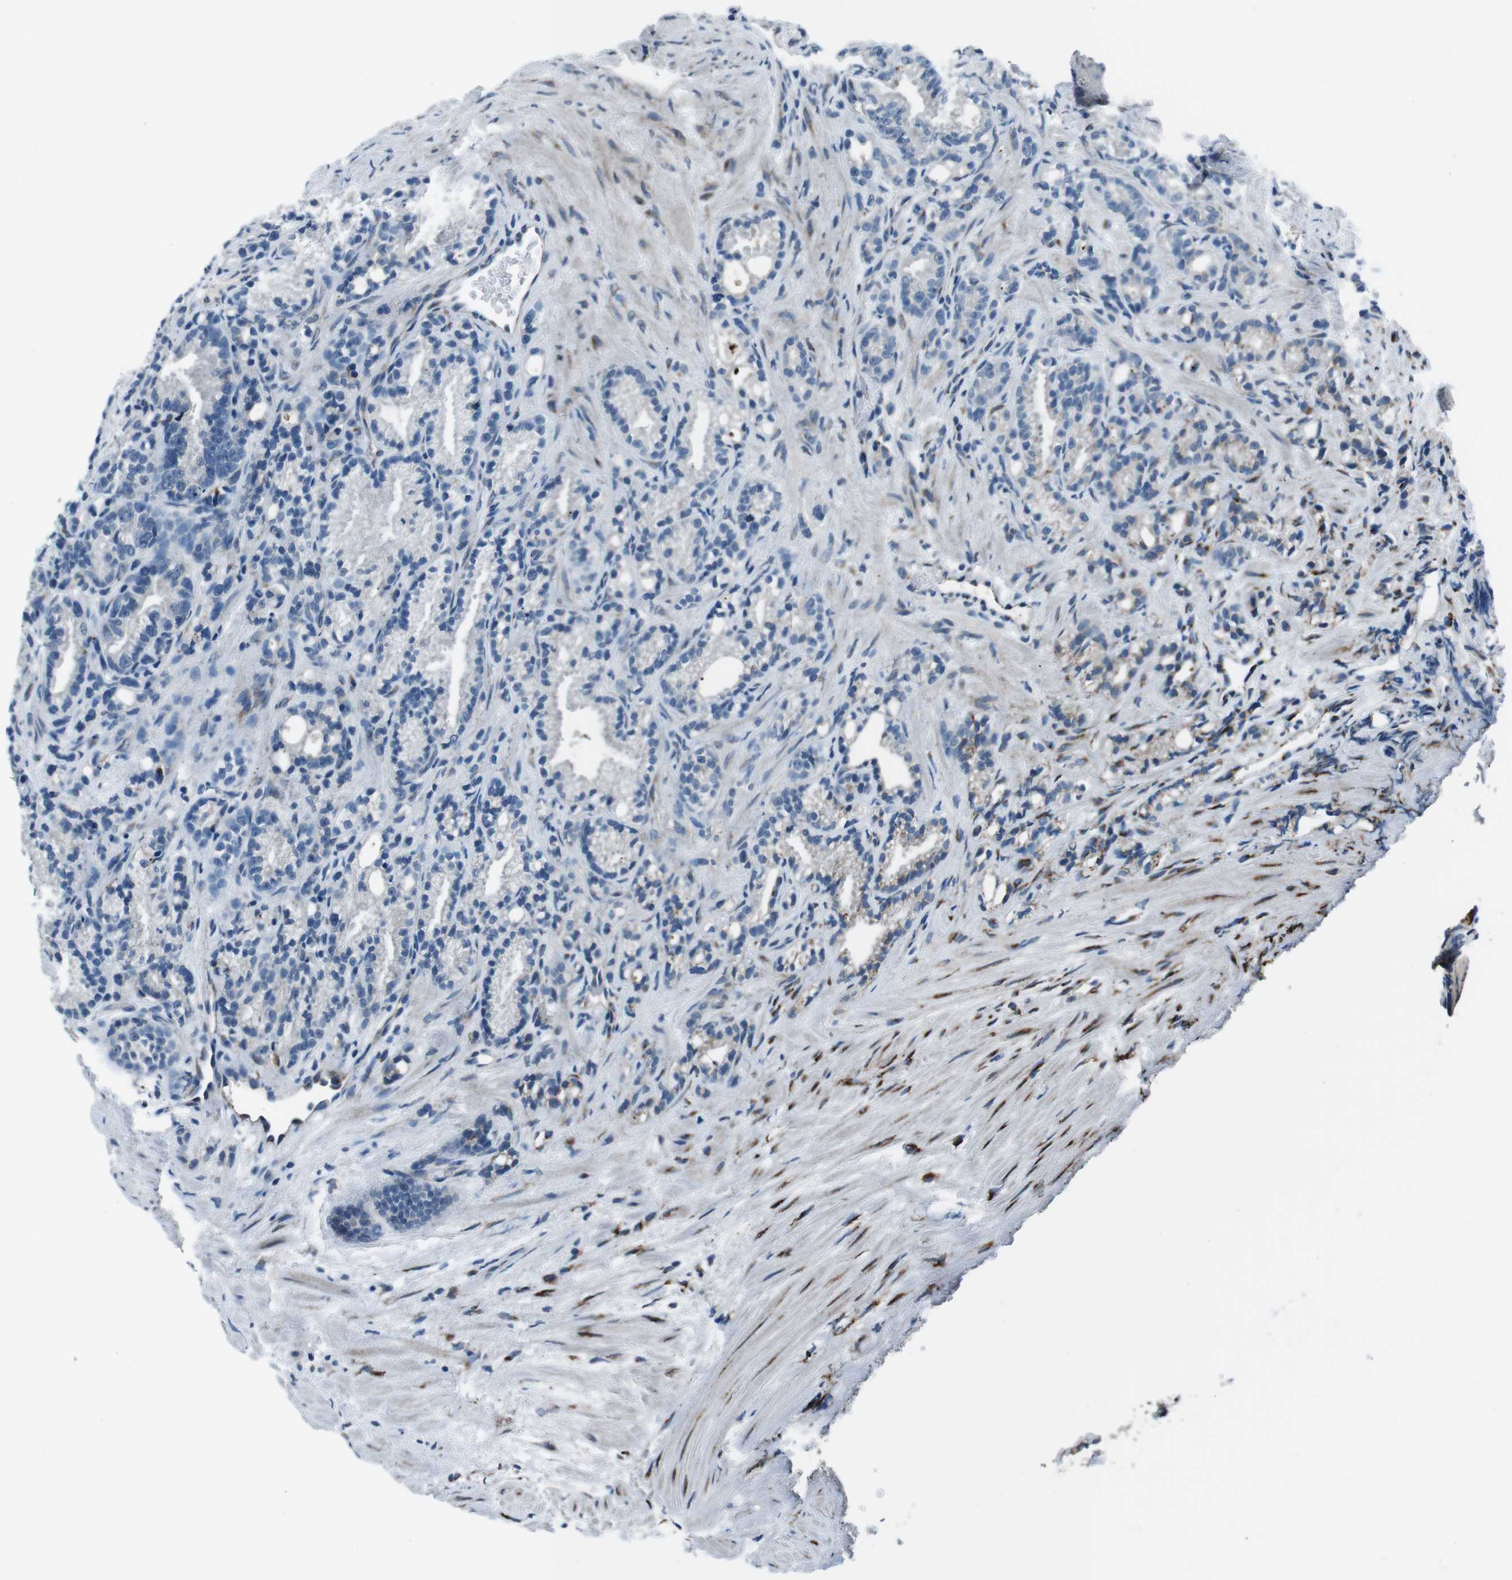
{"staining": {"intensity": "negative", "quantity": "none", "location": "none"}, "tissue": "prostate cancer", "cell_type": "Tumor cells", "image_type": "cancer", "snomed": [{"axis": "morphology", "description": "Adenocarcinoma, Low grade"}, {"axis": "topography", "description": "Prostate"}], "caption": "Tumor cells are negative for brown protein staining in prostate adenocarcinoma (low-grade).", "gene": "NUCB2", "patient": {"sex": "male", "age": 89}}